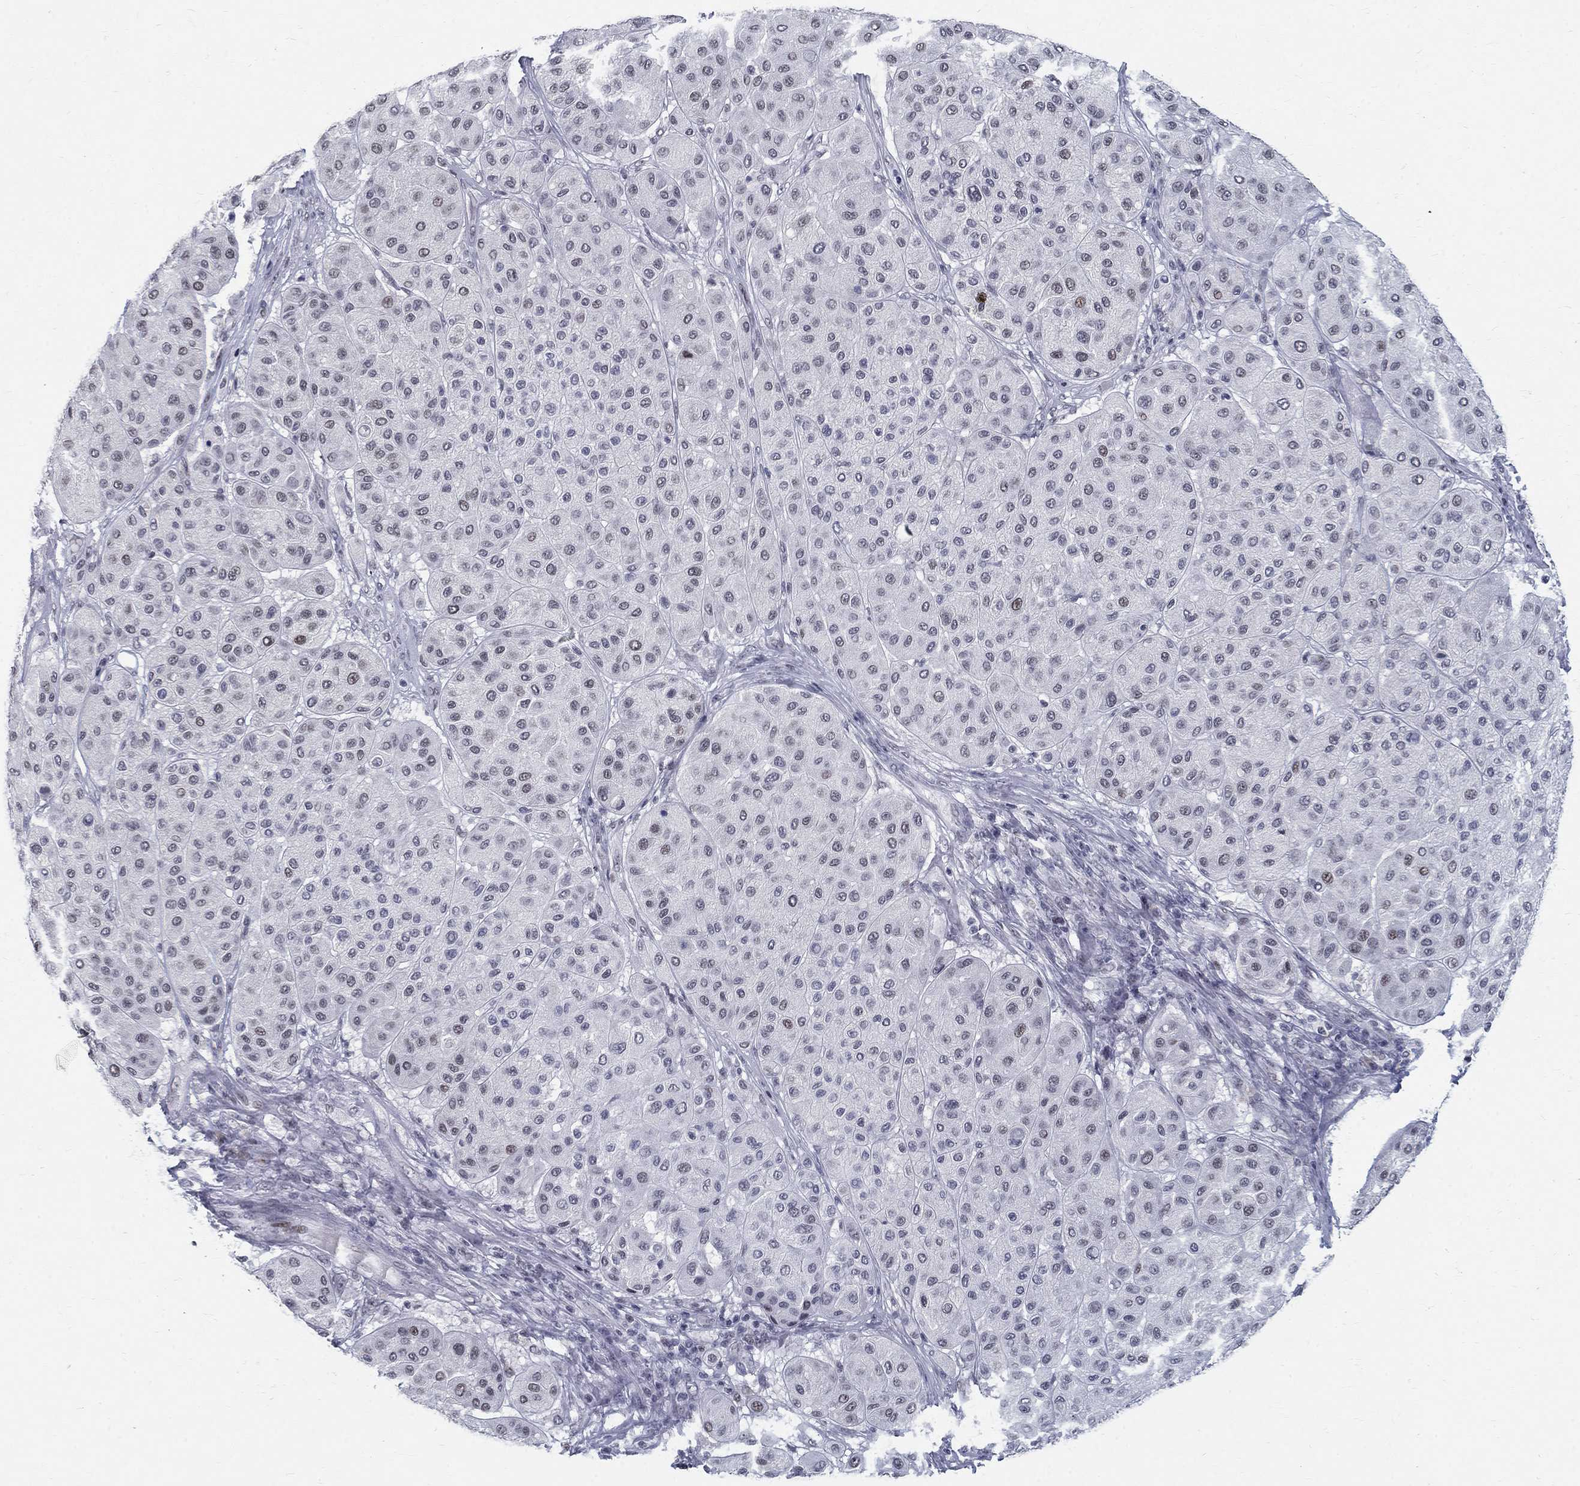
{"staining": {"intensity": "negative", "quantity": "none", "location": "none"}, "tissue": "melanoma", "cell_type": "Tumor cells", "image_type": "cancer", "snomed": [{"axis": "morphology", "description": "Malignant melanoma, Metastatic site"}, {"axis": "topography", "description": "Smooth muscle"}], "caption": "Tumor cells are negative for brown protein staining in malignant melanoma (metastatic site).", "gene": "BHLHE22", "patient": {"sex": "male", "age": 41}}